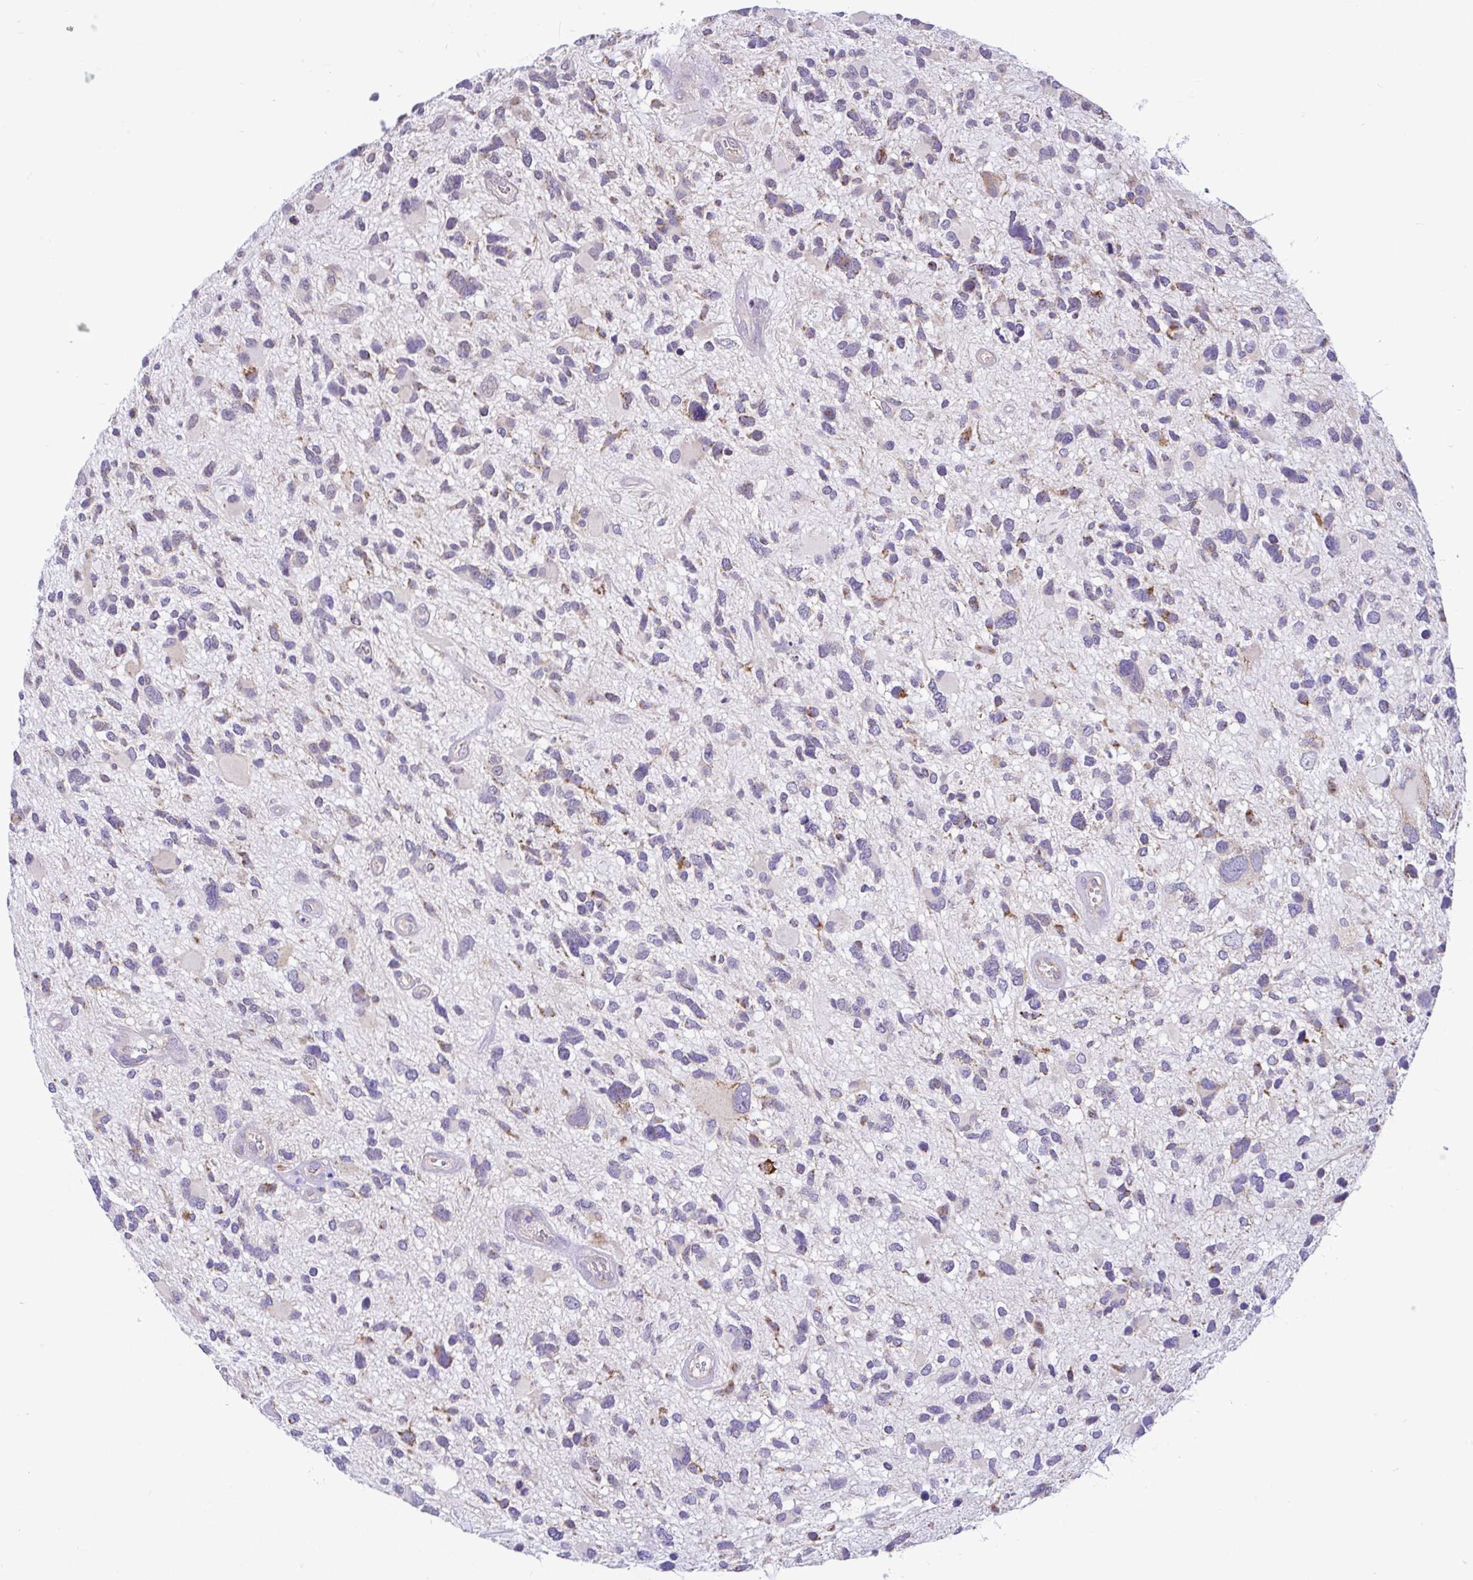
{"staining": {"intensity": "moderate", "quantity": "<25%", "location": "cytoplasmic/membranous"}, "tissue": "glioma", "cell_type": "Tumor cells", "image_type": "cancer", "snomed": [{"axis": "morphology", "description": "Glioma, malignant, High grade"}, {"axis": "topography", "description": "Brain"}], "caption": "About <25% of tumor cells in glioma reveal moderate cytoplasmic/membranous protein positivity as visualized by brown immunohistochemical staining.", "gene": "PYCR2", "patient": {"sex": "female", "age": 11}}